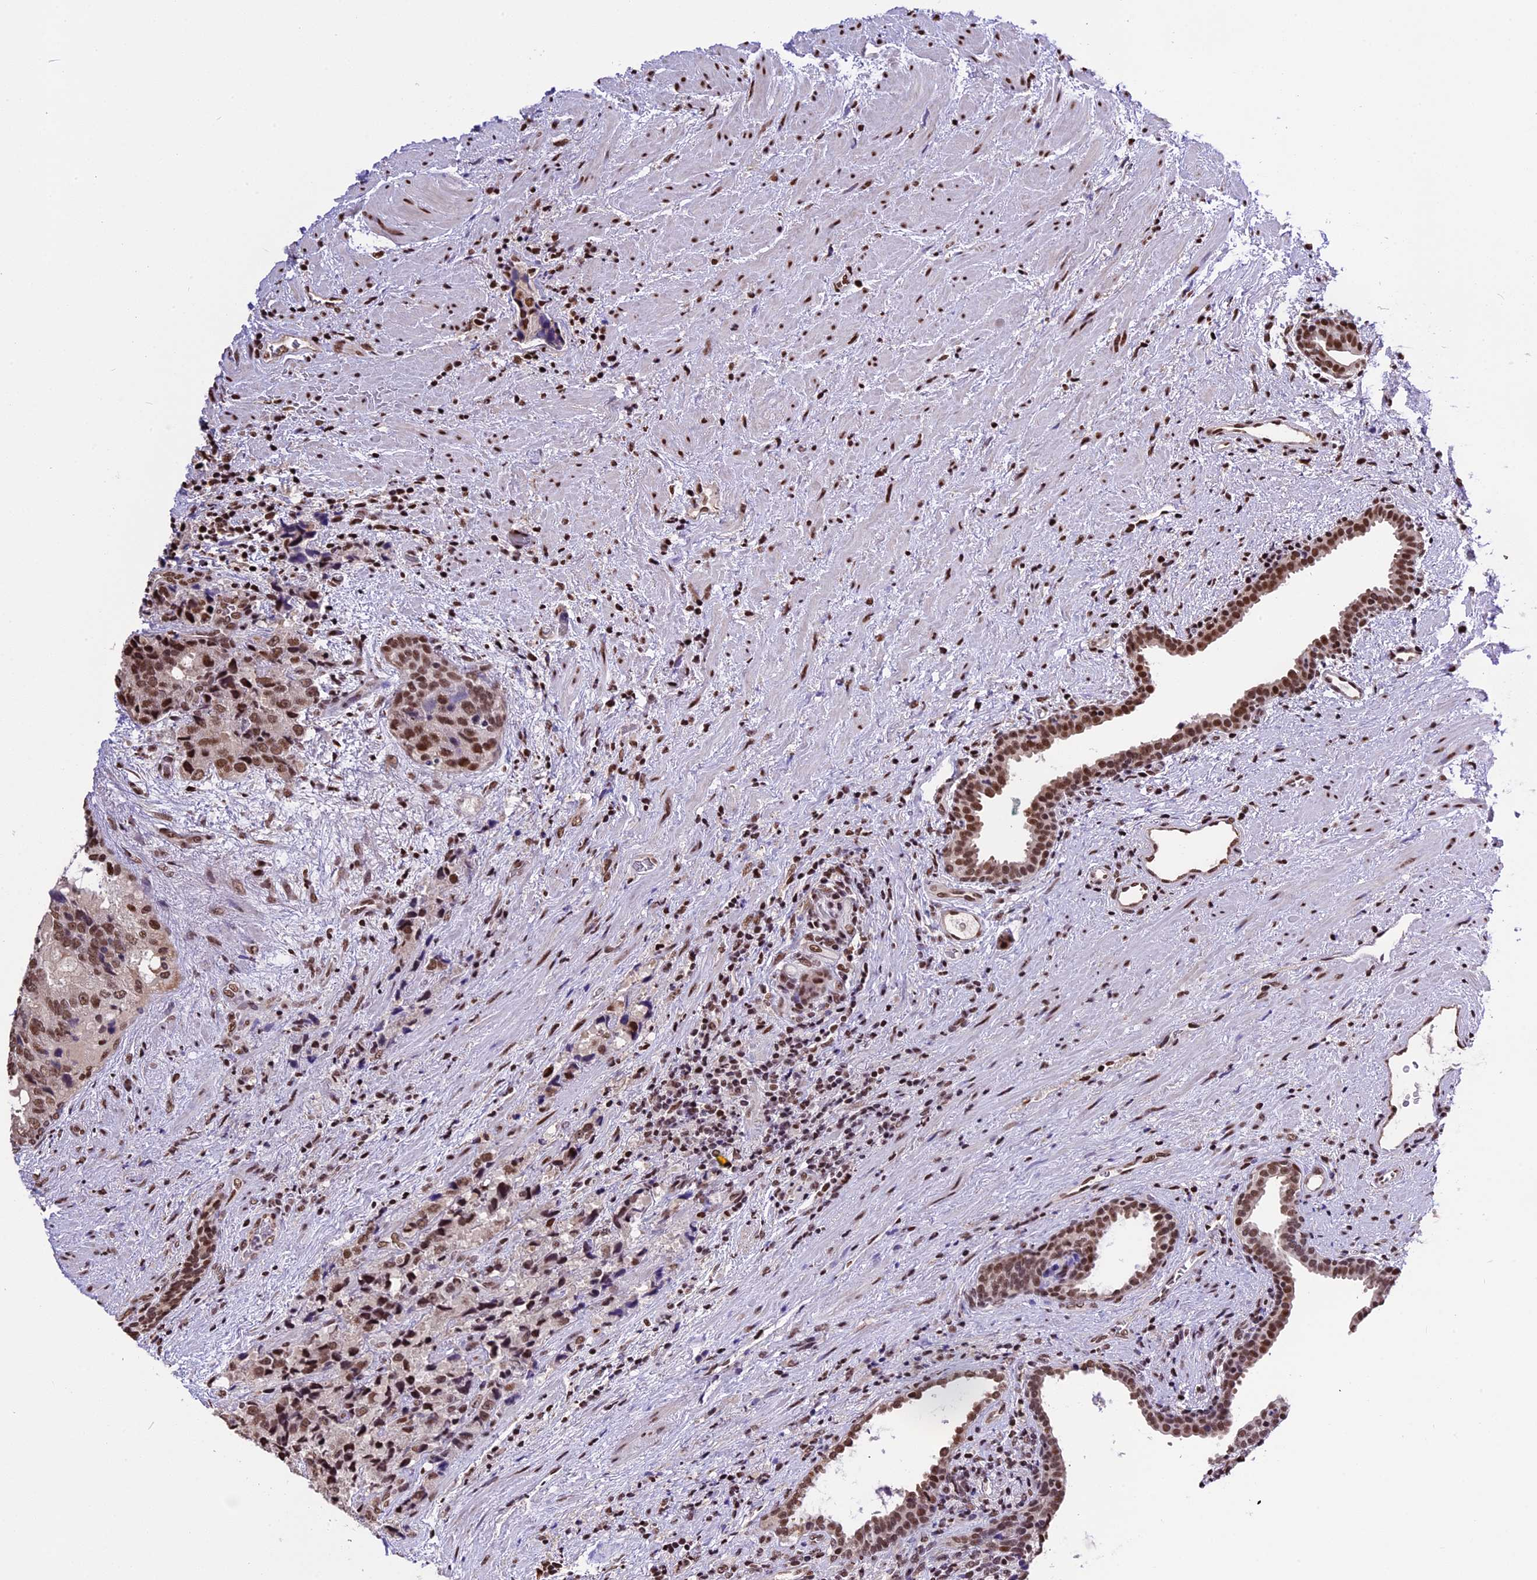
{"staining": {"intensity": "moderate", "quantity": ">75%", "location": "nuclear"}, "tissue": "prostate cancer", "cell_type": "Tumor cells", "image_type": "cancer", "snomed": [{"axis": "morphology", "description": "Adenocarcinoma, High grade"}, {"axis": "topography", "description": "Prostate"}], "caption": "Brown immunohistochemical staining in high-grade adenocarcinoma (prostate) exhibits moderate nuclear expression in approximately >75% of tumor cells. (Brightfield microscopy of DAB IHC at high magnification).", "gene": "POLR3E", "patient": {"sex": "male", "age": 70}}